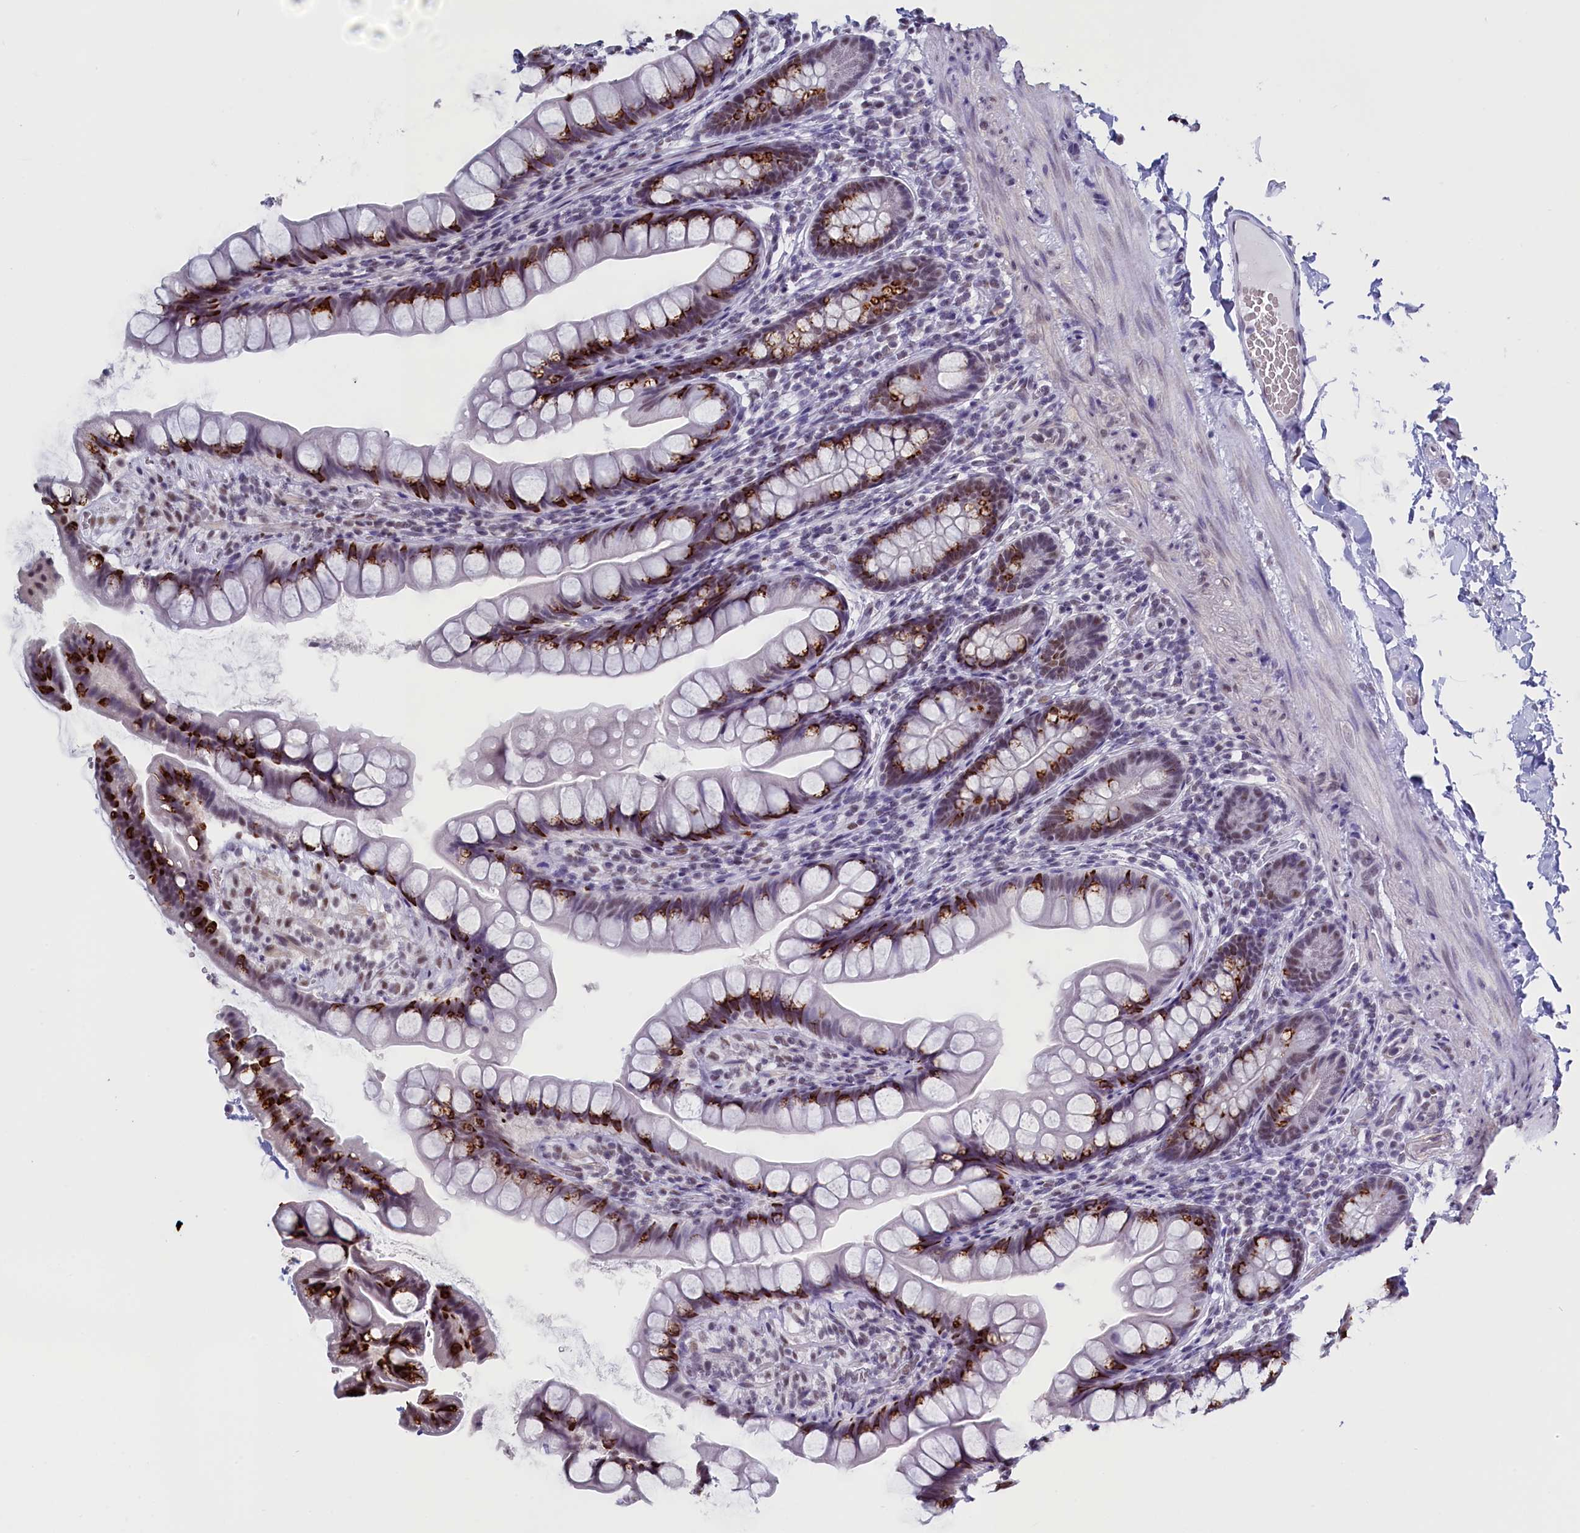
{"staining": {"intensity": "moderate", "quantity": "25%-75%", "location": "cytoplasmic/membranous,nuclear"}, "tissue": "small intestine", "cell_type": "Glandular cells", "image_type": "normal", "snomed": [{"axis": "morphology", "description": "Normal tissue, NOS"}, {"axis": "topography", "description": "Small intestine"}], "caption": "Protein staining shows moderate cytoplasmic/membranous,nuclear expression in approximately 25%-75% of glandular cells in benign small intestine.", "gene": "CD2BP2", "patient": {"sex": "male", "age": 70}}